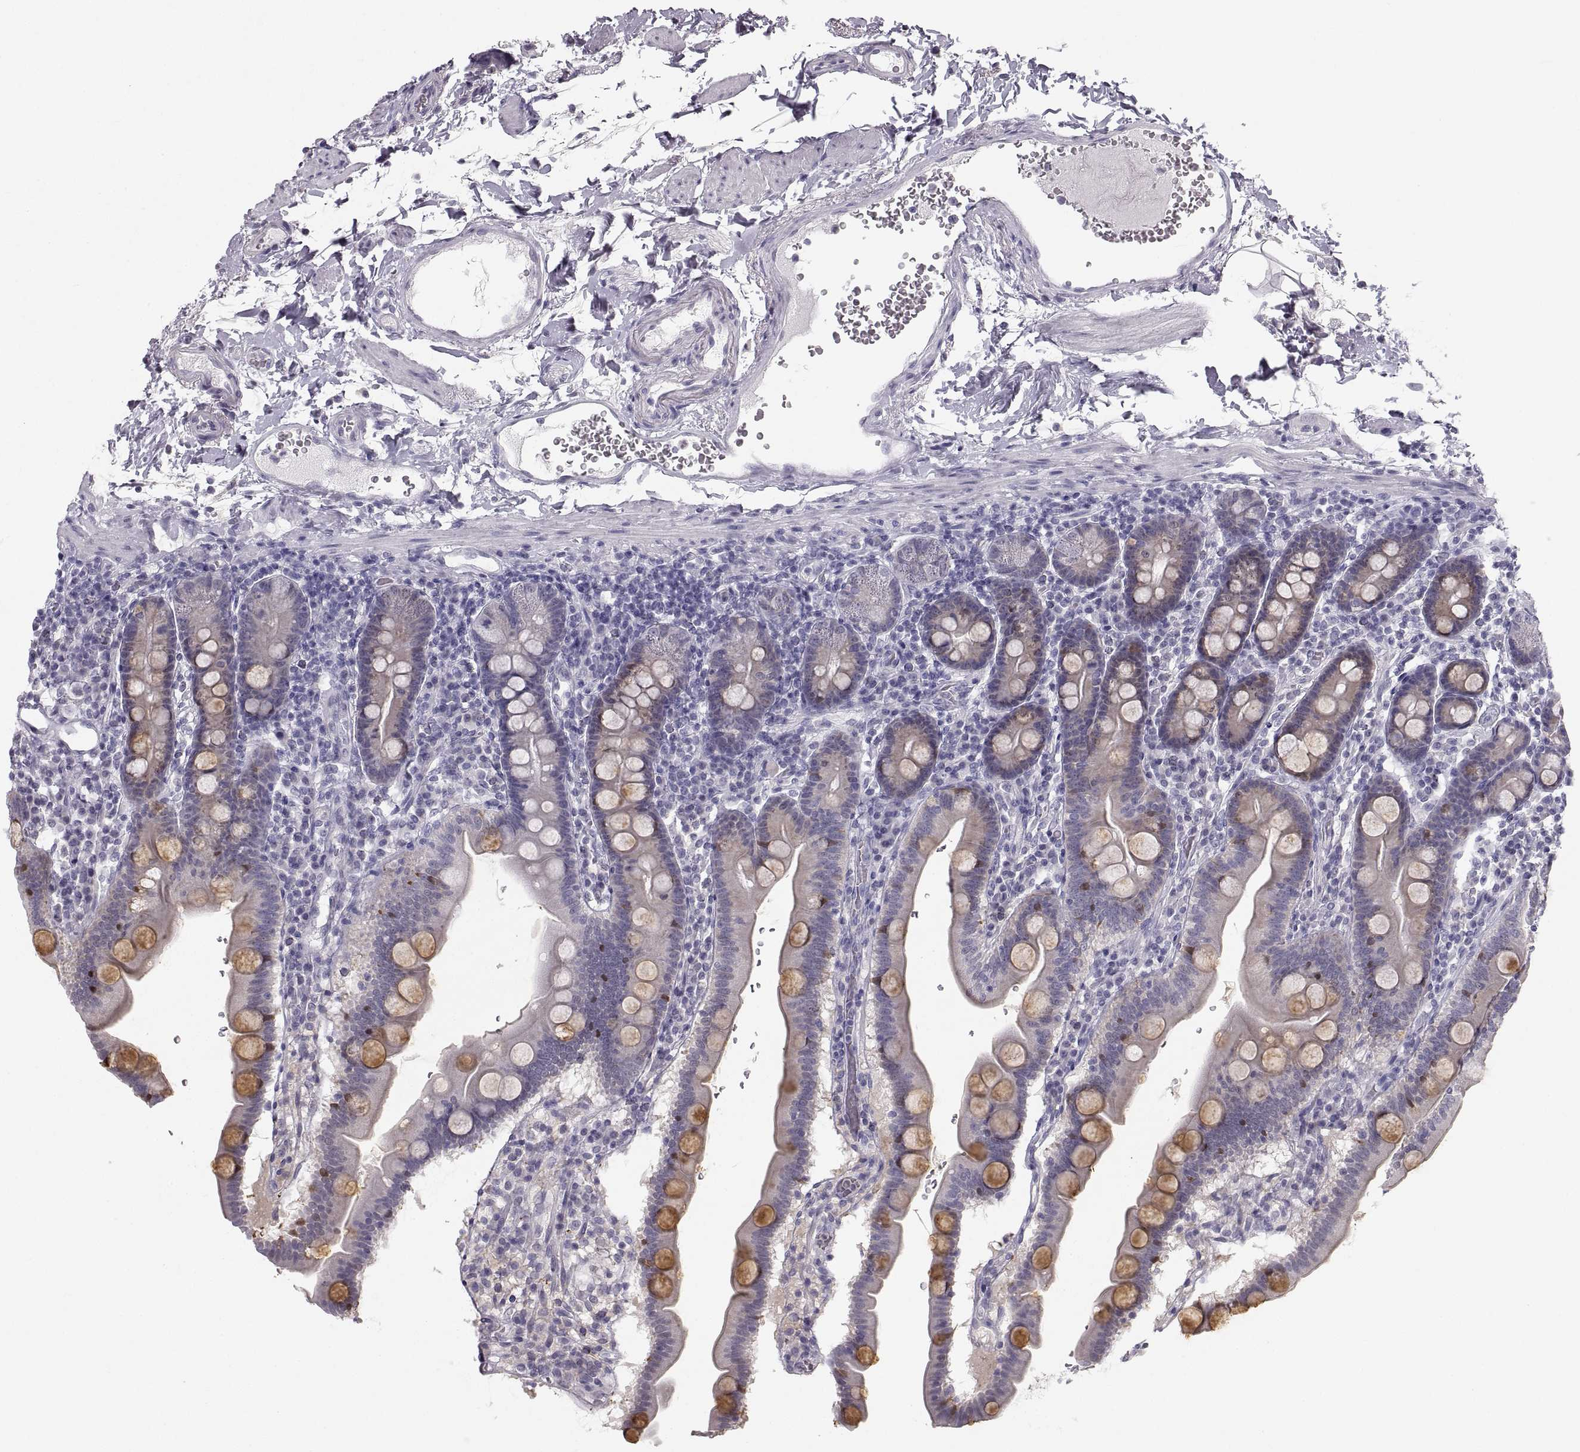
{"staining": {"intensity": "moderate", "quantity": "<25%", "location": "cytoplasmic/membranous"}, "tissue": "duodenum", "cell_type": "Glandular cells", "image_type": "normal", "snomed": [{"axis": "morphology", "description": "Normal tissue, NOS"}, {"axis": "topography", "description": "Duodenum"}], "caption": "Brown immunohistochemical staining in unremarkable duodenum demonstrates moderate cytoplasmic/membranous positivity in about <25% of glandular cells.", "gene": "ZNF185", "patient": {"sex": "male", "age": 59}}